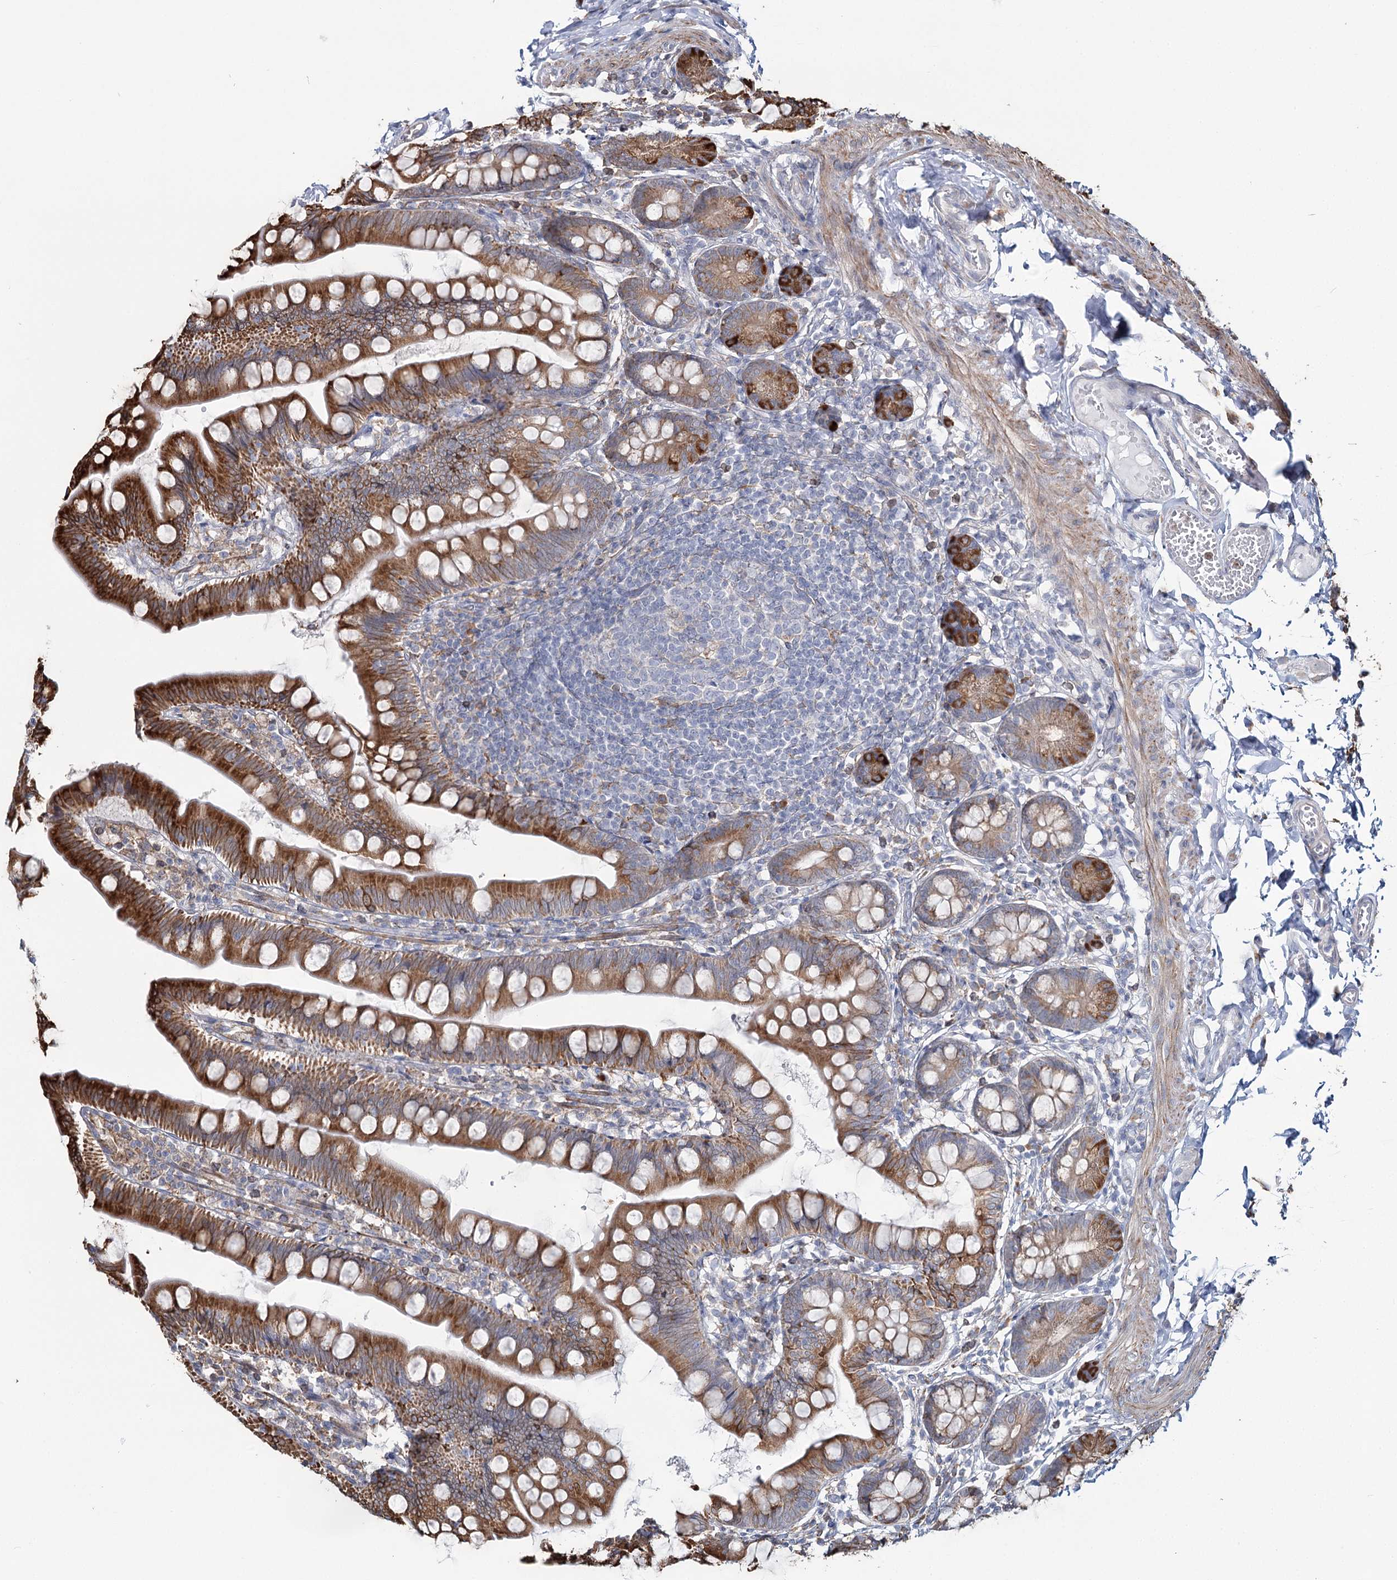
{"staining": {"intensity": "moderate", "quantity": ">75%", "location": "cytoplasmic/membranous"}, "tissue": "small intestine", "cell_type": "Glandular cells", "image_type": "normal", "snomed": [{"axis": "morphology", "description": "Normal tissue, NOS"}, {"axis": "topography", "description": "Small intestine"}], "caption": "An immunohistochemistry (IHC) image of normal tissue is shown. Protein staining in brown highlights moderate cytoplasmic/membranous positivity in small intestine within glandular cells.", "gene": "ZCCHC9", "patient": {"sex": "male", "age": 7}}